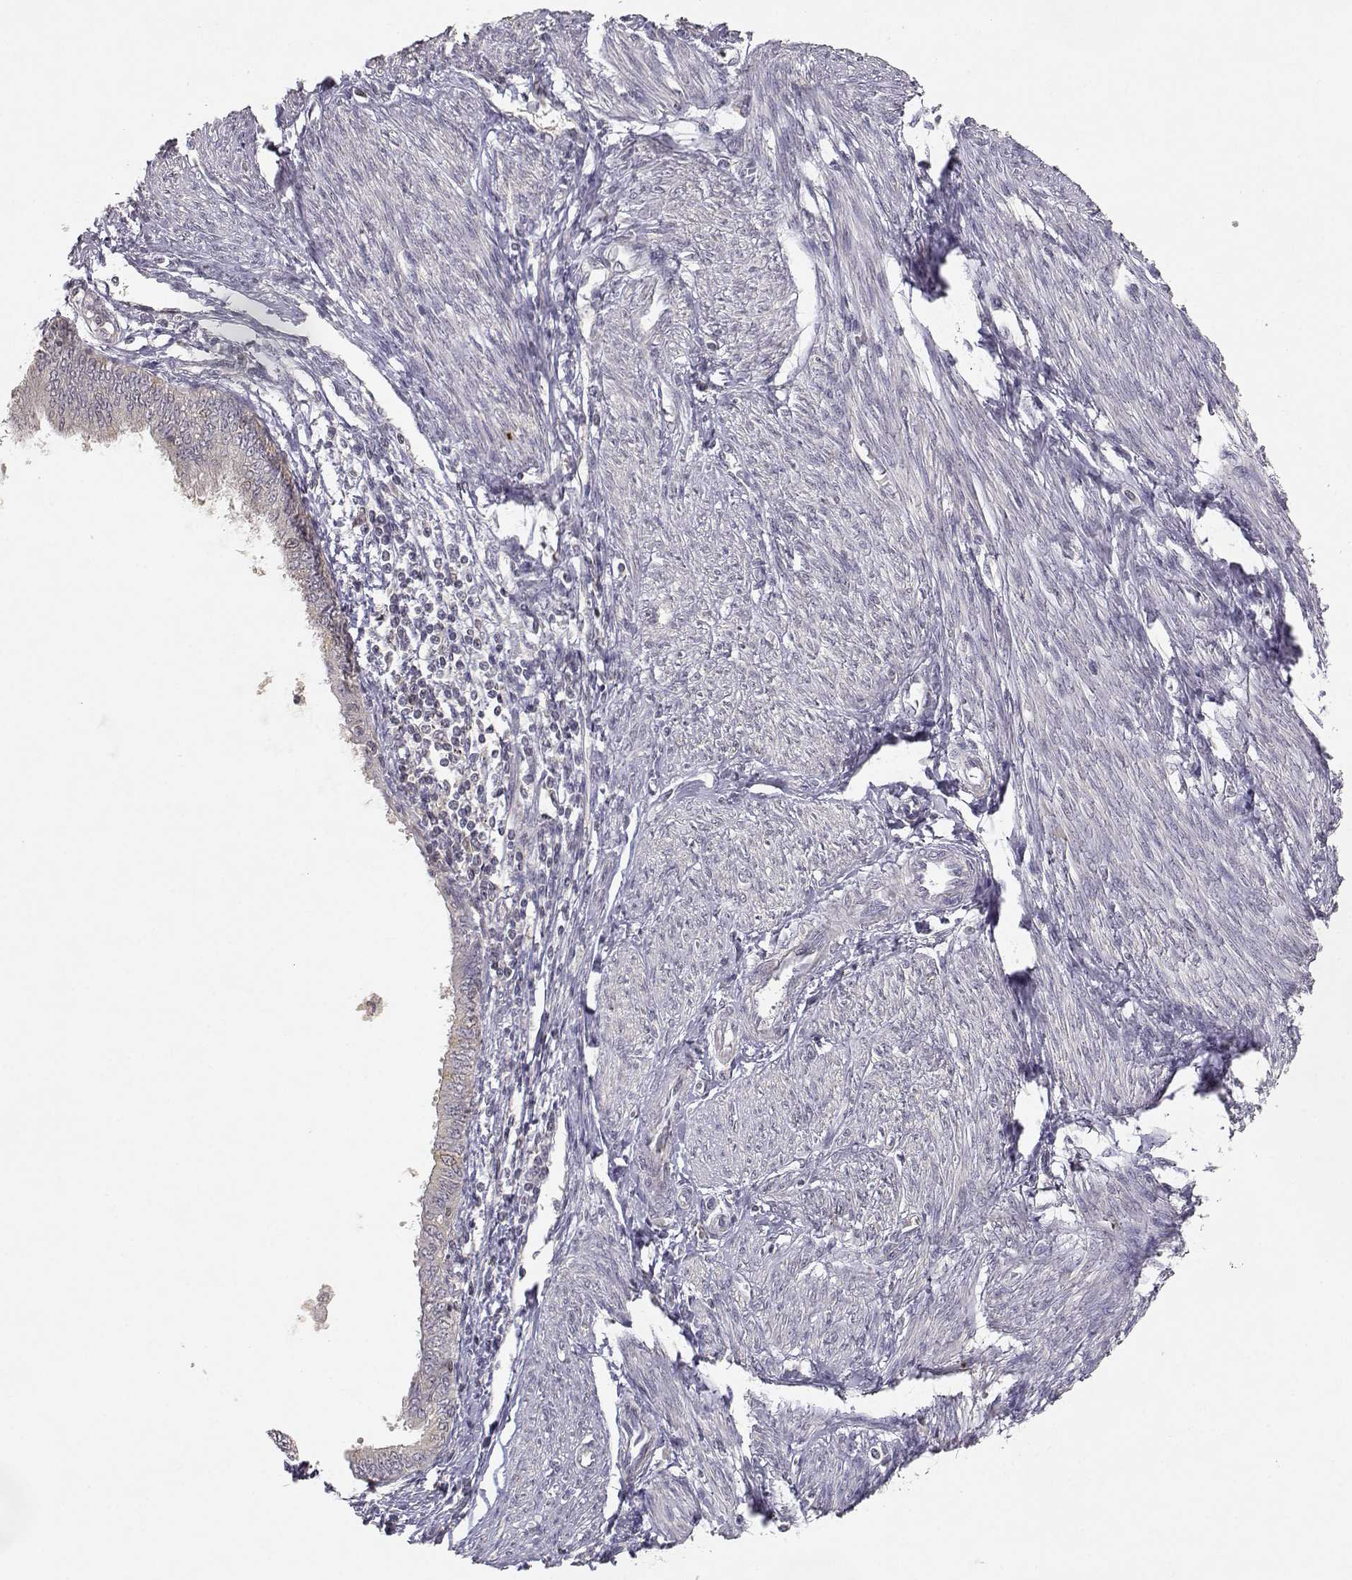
{"staining": {"intensity": "weak", "quantity": "<25%", "location": "nuclear"}, "tissue": "endometrial cancer", "cell_type": "Tumor cells", "image_type": "cancer", "snomed": [{"axis": "morphology", "description": "Adenocarcinoma, NOS"}, {"axis": "topography", "description": "Endometrium"}], "caption": "Adenocarcinoma (endometrial) was stained to show a protein in brown. There is no significant expression in tumor cells. The staining was performed using DAB to visualize the protein expression in brown, while the nuclei were stained in blue with hematoxylin (Magnification: 20x).", "gene": "RAD51", "patient": {"sex": "female", "age": 68}}